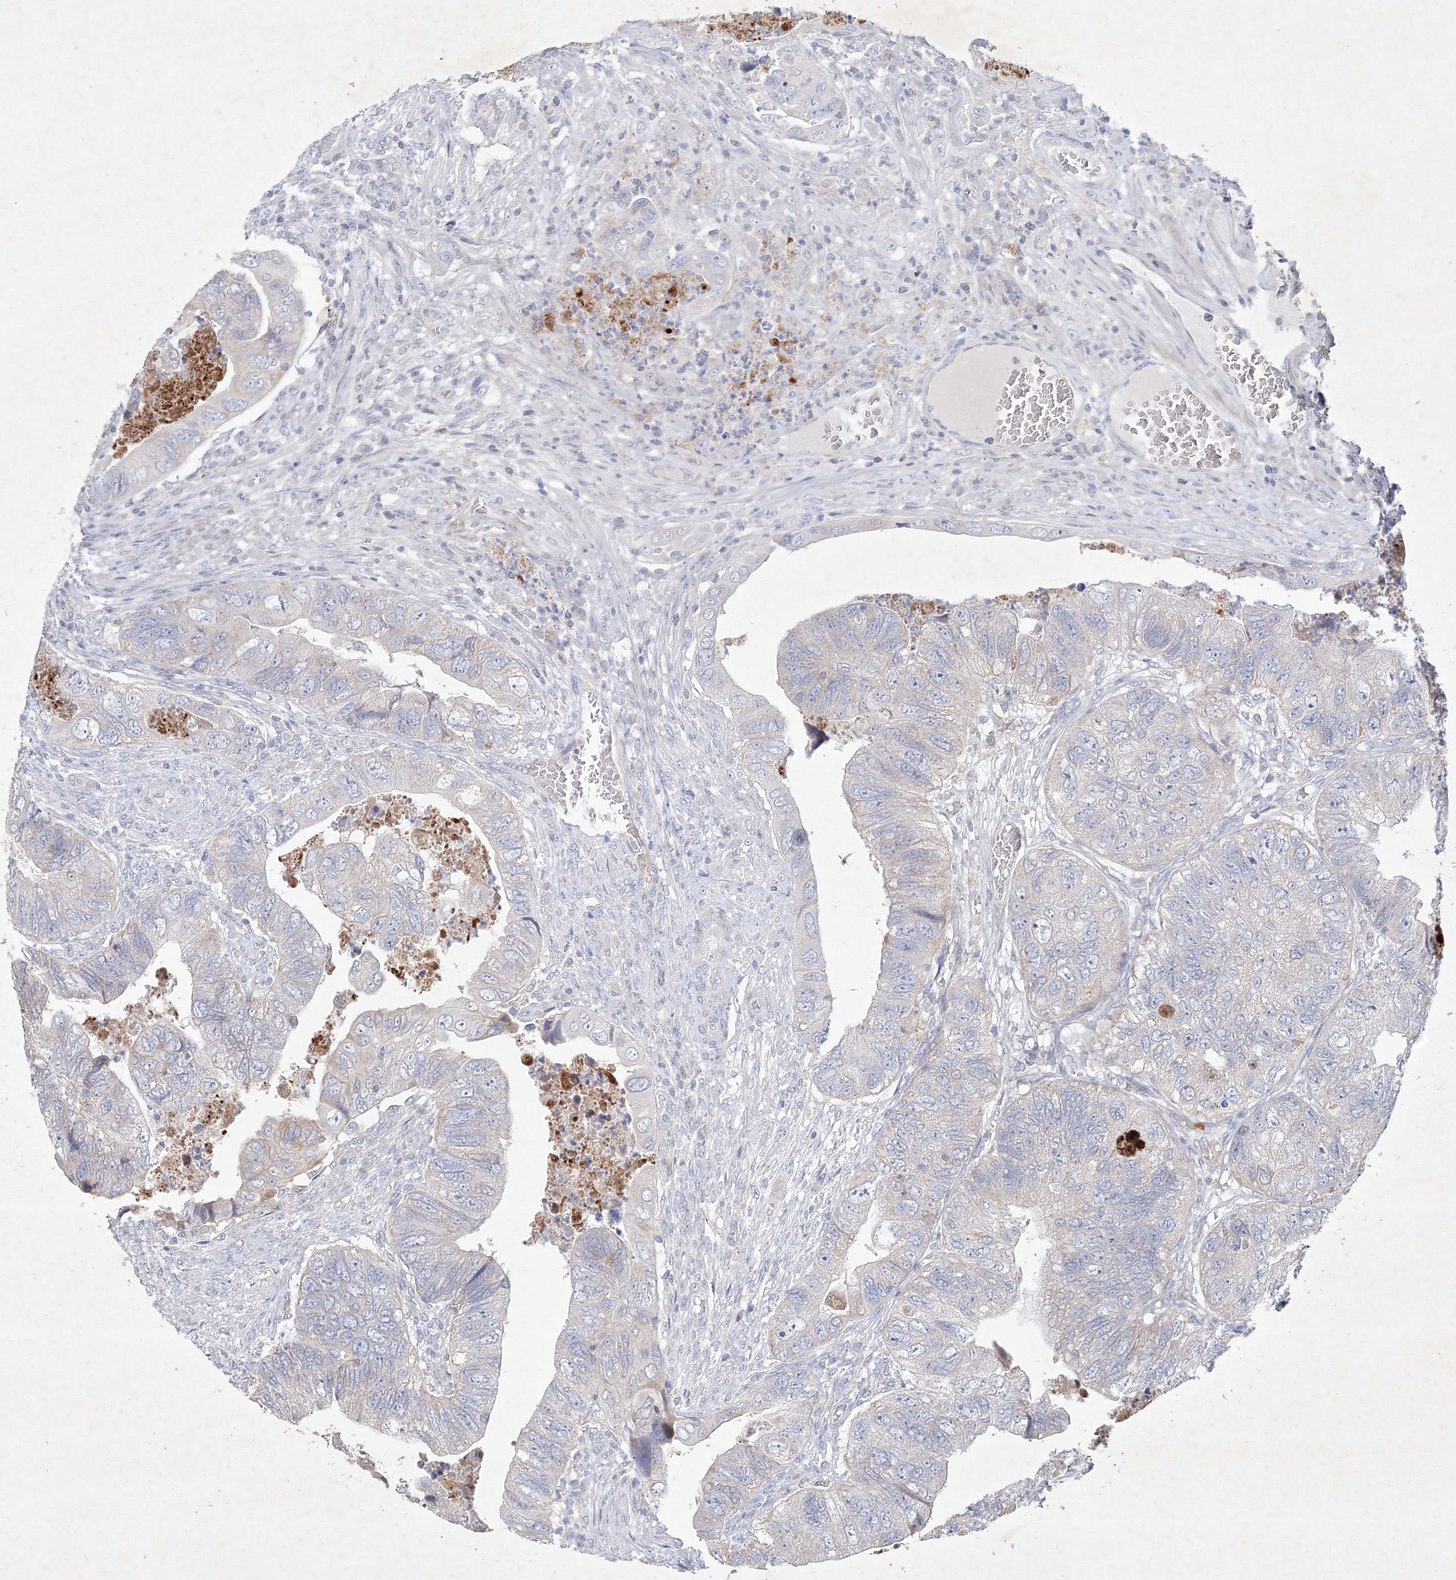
{"staining": {"intensity": "negative", "quantity": "none", "location": "none"}, "tissue": "colorectal cancer", "cell_type": "Tumor cells", "image_type": "cancer", "snomed": [{"axis": "morphology", "description": "Adenocarcinoma, NOS"}, {"axis": "topography", "description": "Rectum"}], "caption": "A histopathology image of adenocarcinoma (colorectal) stained for a protein shows no brown staining in tumor cells.", "gene": "CXXC4", "patient": {"sex": "male", "age": 63}}